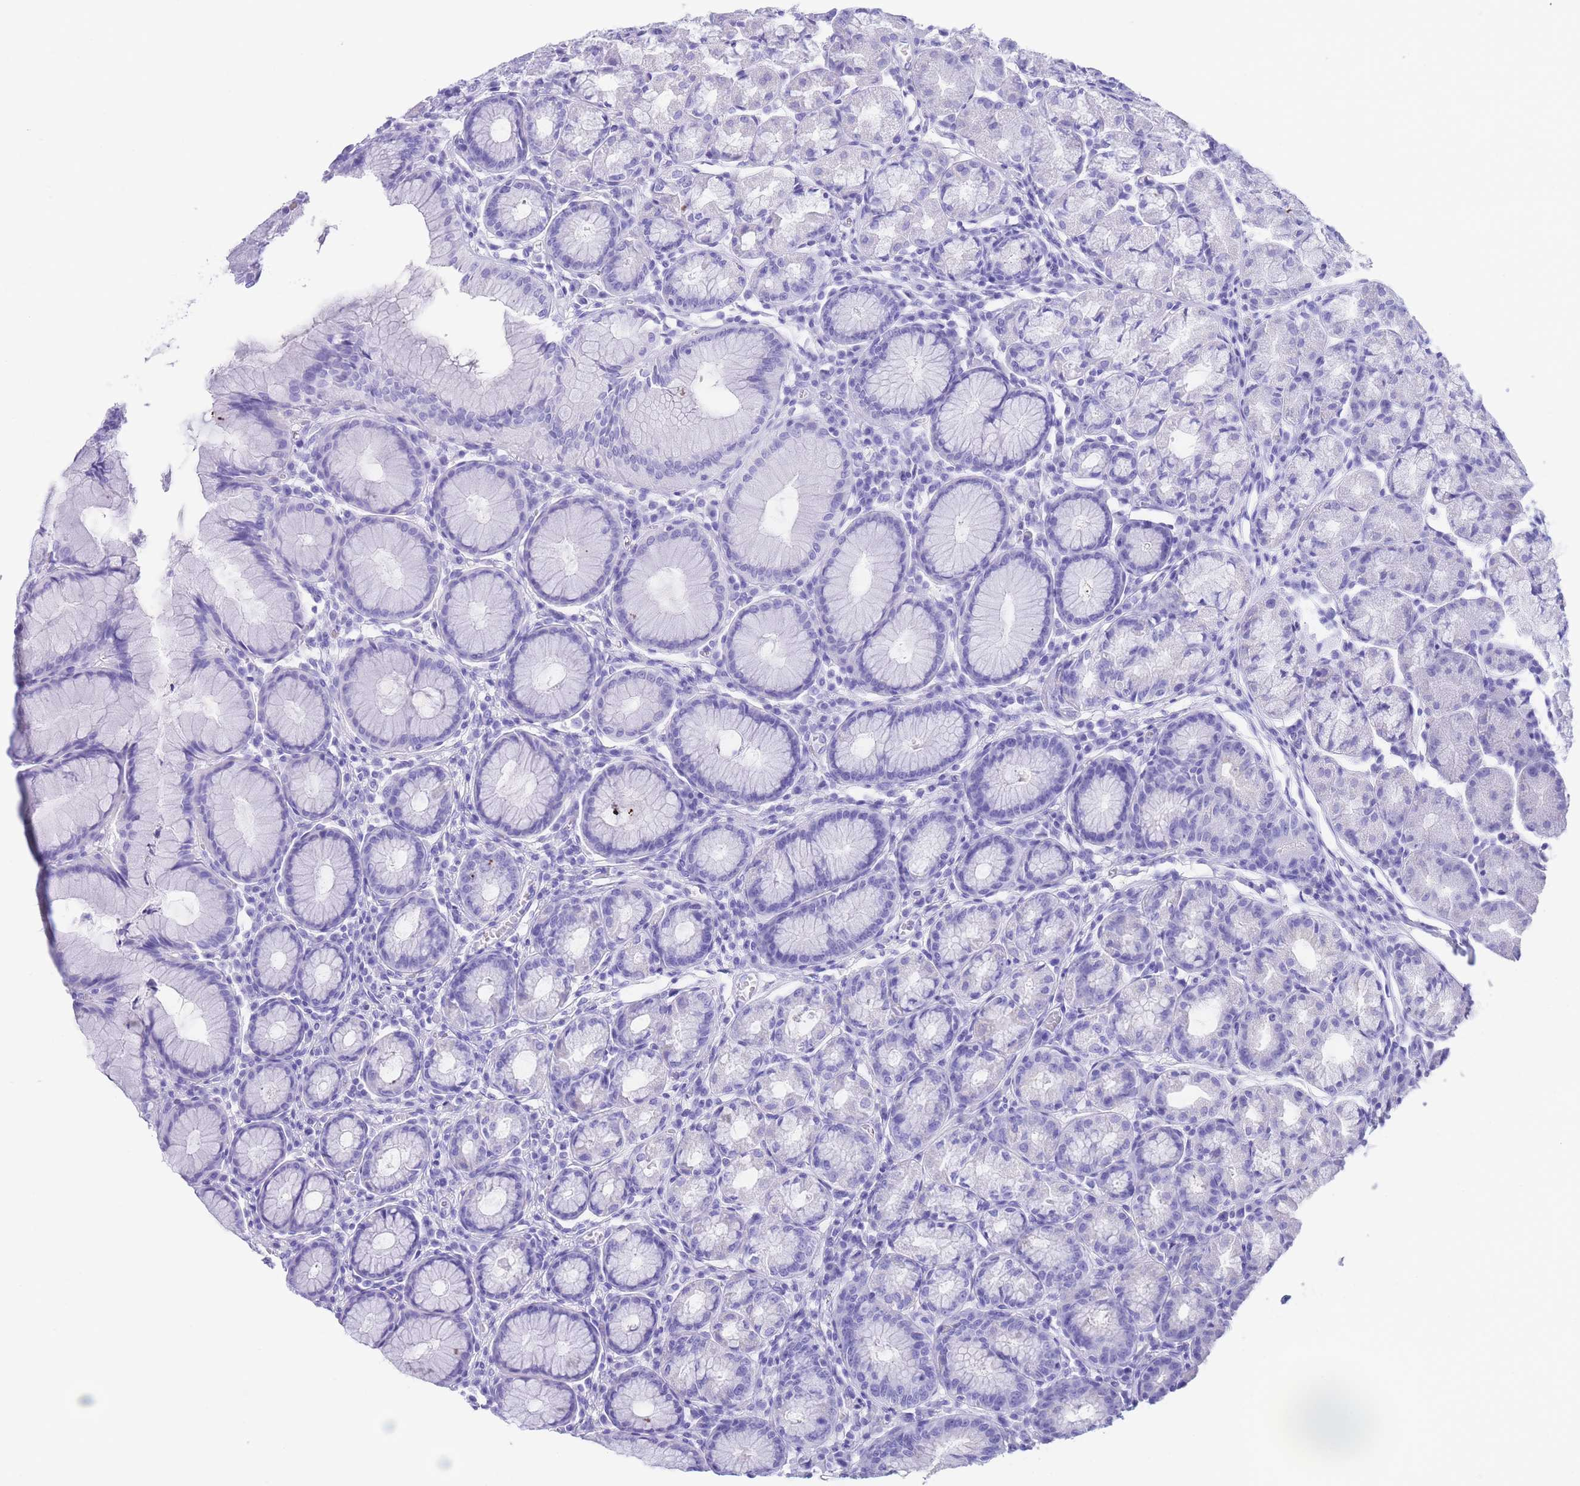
{"staining": {"intensity": "negative", "quantity": "none", "location": "none"}, "tissue": "stomach", "cell_type": "Glandular cells", "image_type": "normal", "snomed": [{"axis": "morphology", "description": "Normal tissue, NOS"}, {"axis": "topography", "description": "Stomach"}], "caption": "IHC image of benign stomach stained for a protein (brown), which exhibits no expression in glandular cells. (Stains: DAB (3,3'-diaminobenzidine) immunohistochemistry with hematoxylin counter stain, Microscopy: brightfield microscopy at high magnification).", "gene": "SLCO1B1", "patient": {"sex": "male", "age": 55}}